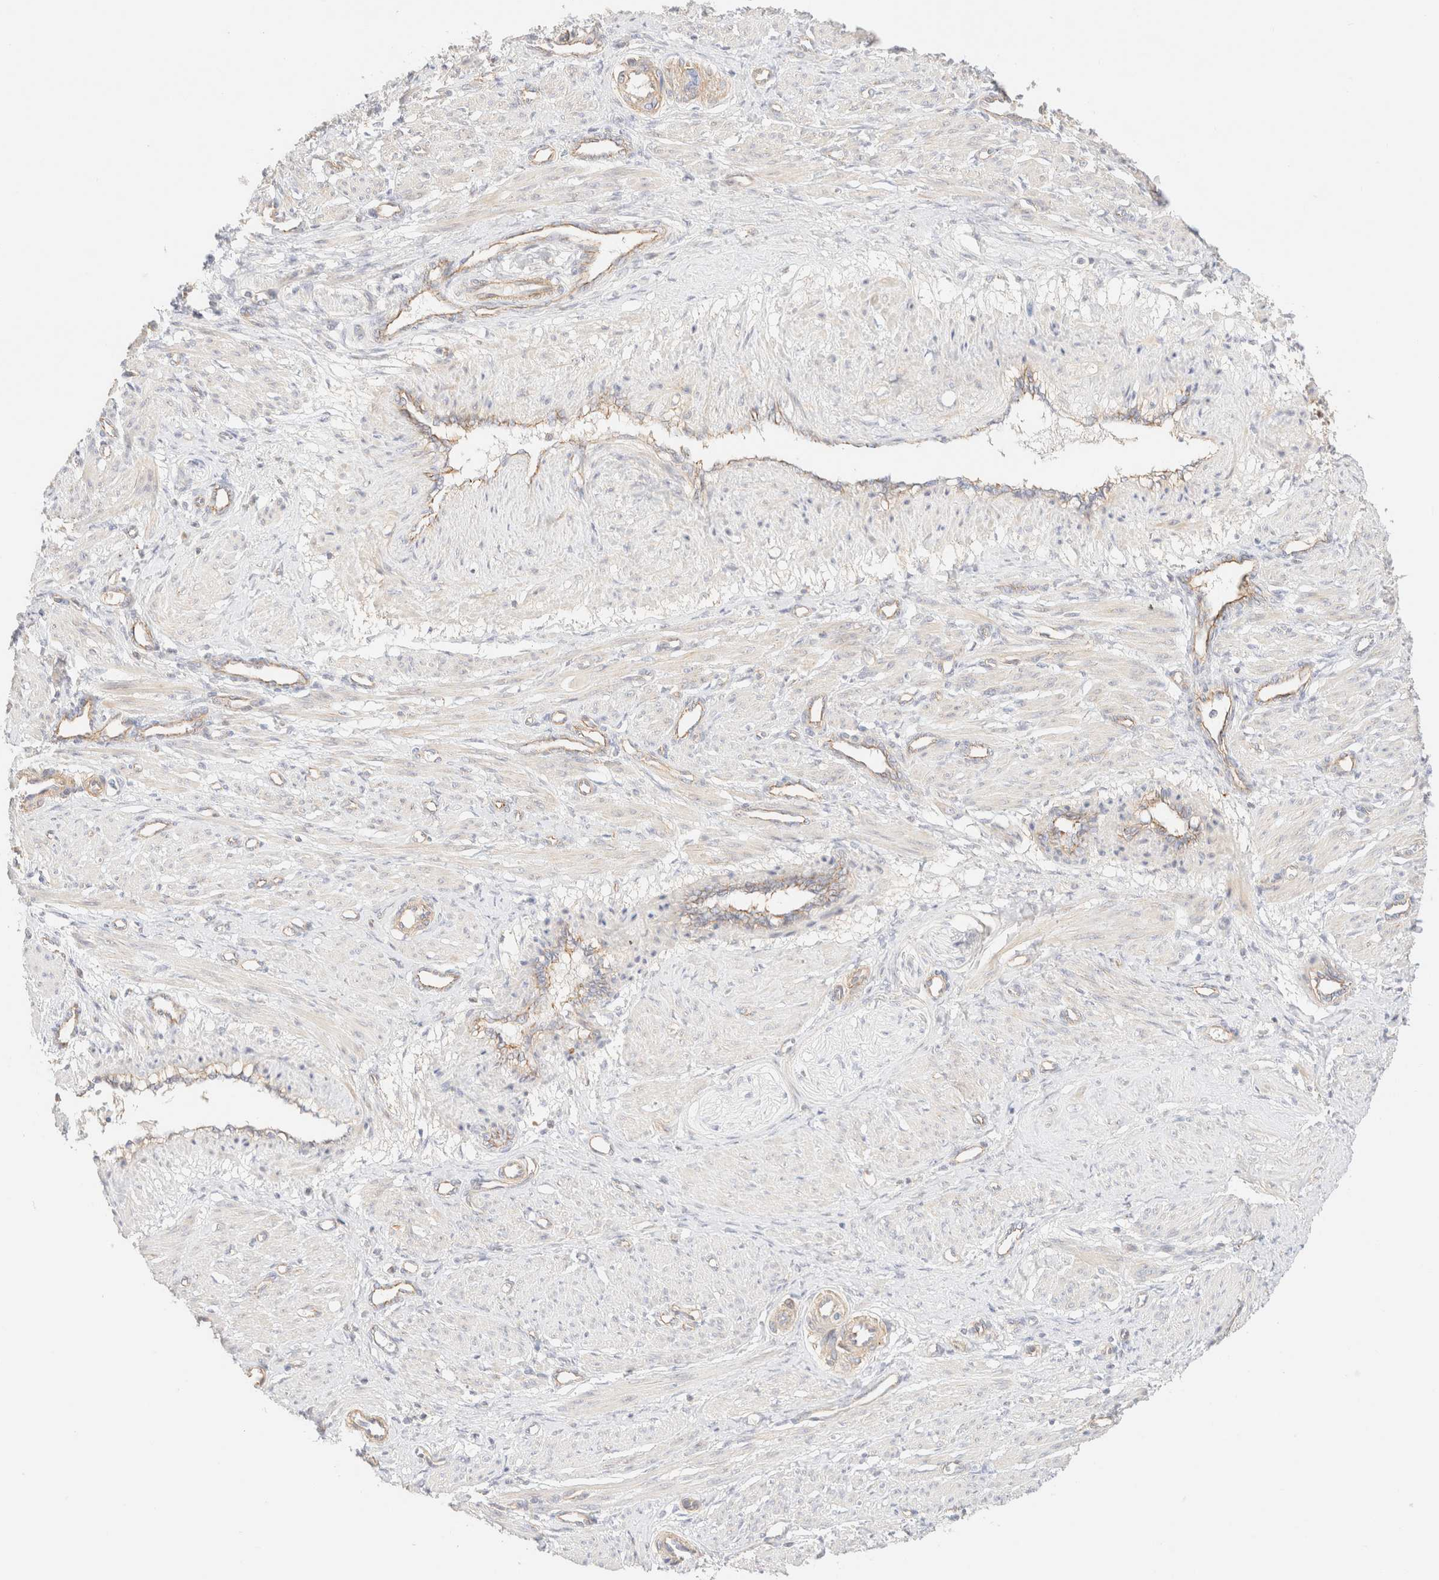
{"staining": {"intensity": "weak", "quantity": "<25%", "location": "cytoplasmic/membranous"}, "tissue": "smooth muscle", "cell_type": "Smooth muscle cells", "image_type": "normal", "snomed": [{"axis": "morphology", "description": "Normal tissue, NOS"}, {"axis": "topography", "description": "Endometrium"}], "caption": "The image reveals no staining of smooth muscle cells in unremarkable smooth muscle. (DAB (3,3'-diaminobenzidine) immunohistochemistry (IHC) with hematoxylin counter stain).", "gene": "MYO10", "patient": {"sex": "female", "age": 33}}